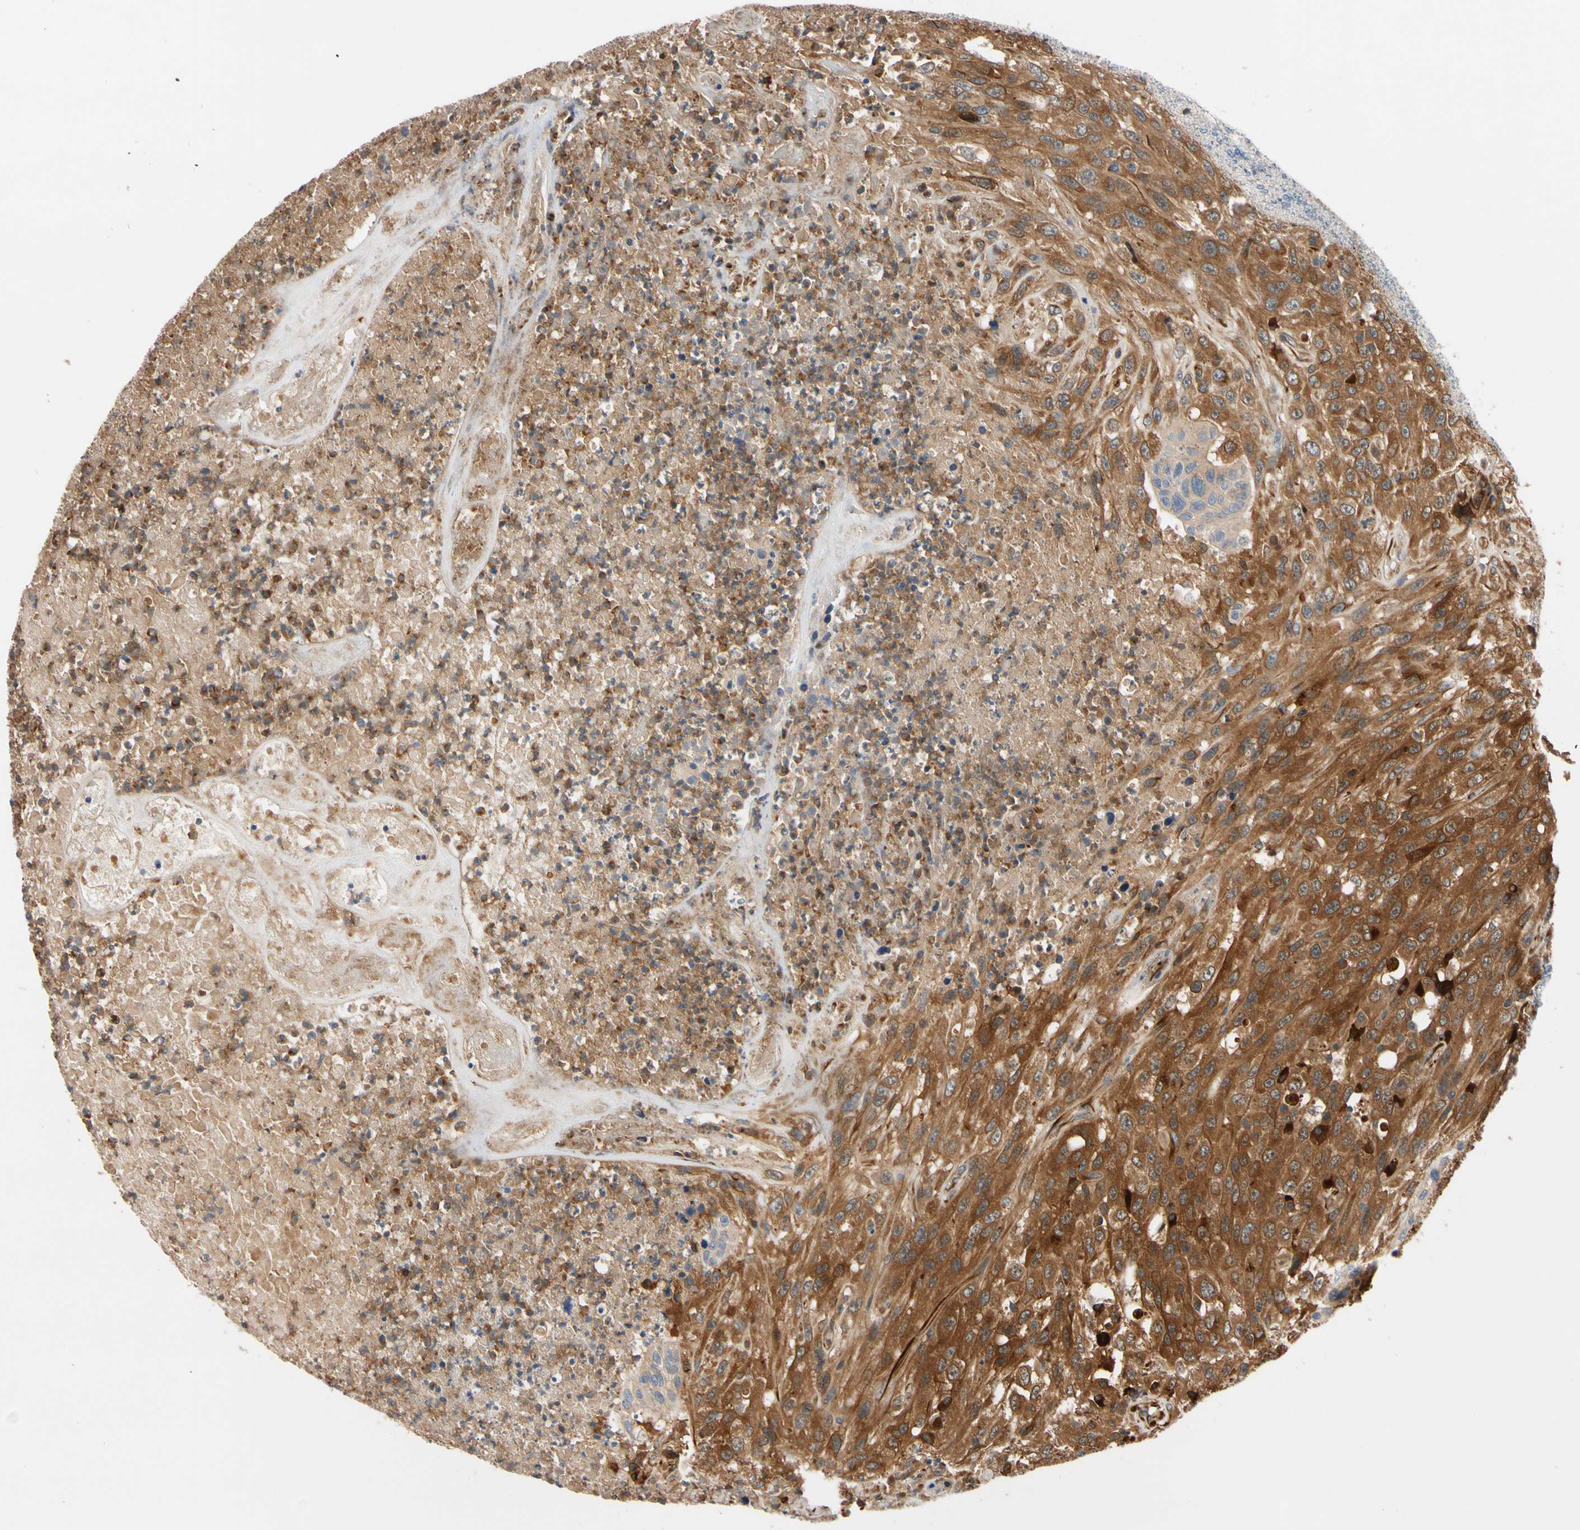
{"staining": {"intensity": "moderate", "quantity": ">75%", "location": "cytoplasmic/membranous"}, "tissue": "urothelial cancer", "cell_type": "Tumor cells", "image_type": "cancer", "snomed": [{"axis": "morphology", "description": "Urothelial carcinoma, High grade"}, {"axis": "topography", "description": "Urinary bladder"}], "caption": "Immunohistochemical staining of human urothelial carcinoma (high-grade) demonstrates medium levels of moderate cytoplasmic/membranous protein positivity in about >75% of tumor cells.", "gene": "FGD6", "patient": {"sex": "male", "age": 66}}